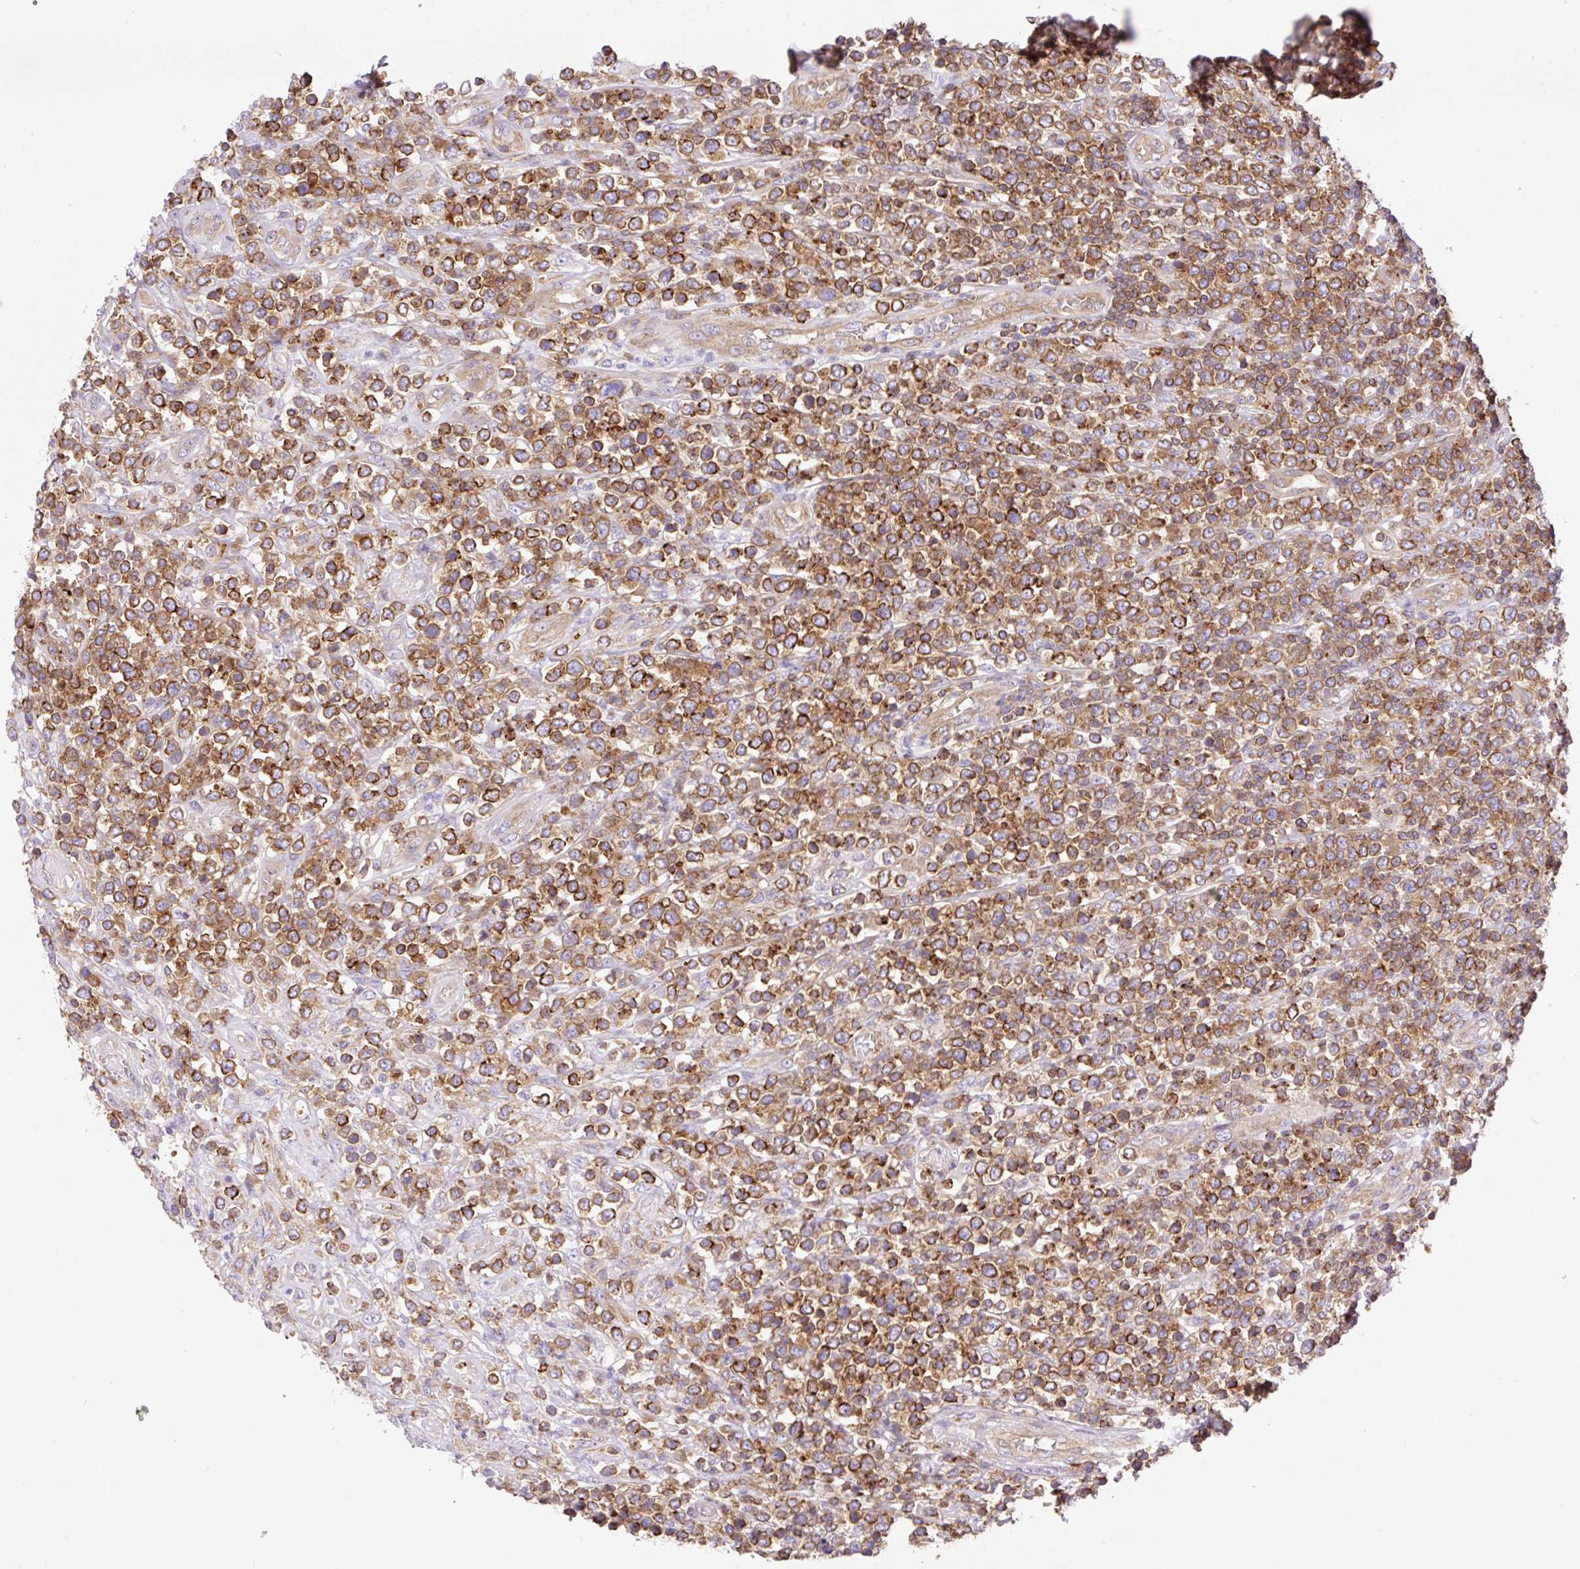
{"staining": {"intensity": "strong", "quantity": ">75%", "location": "cytoplasmic/membranous"}, "tissue": "lymphoma", "cell_type": "Tumor cells", "image_type": "cancer", "snomed": [{"axis": "morphology", "description": "Malignant lymphoma, non-Hodgkin's type, High grade"}, {"axis": "topography", "description": "Soft tissue"}], "caption": "Protein staining of high-grade malignant lymphoma, non-Hodgkin's type tissue displays strong cytoplasmic/membranous positivity in about >75% of tumor cells.", "gene": "DNM2", "patient": {"sex": "female", "age": 56}}